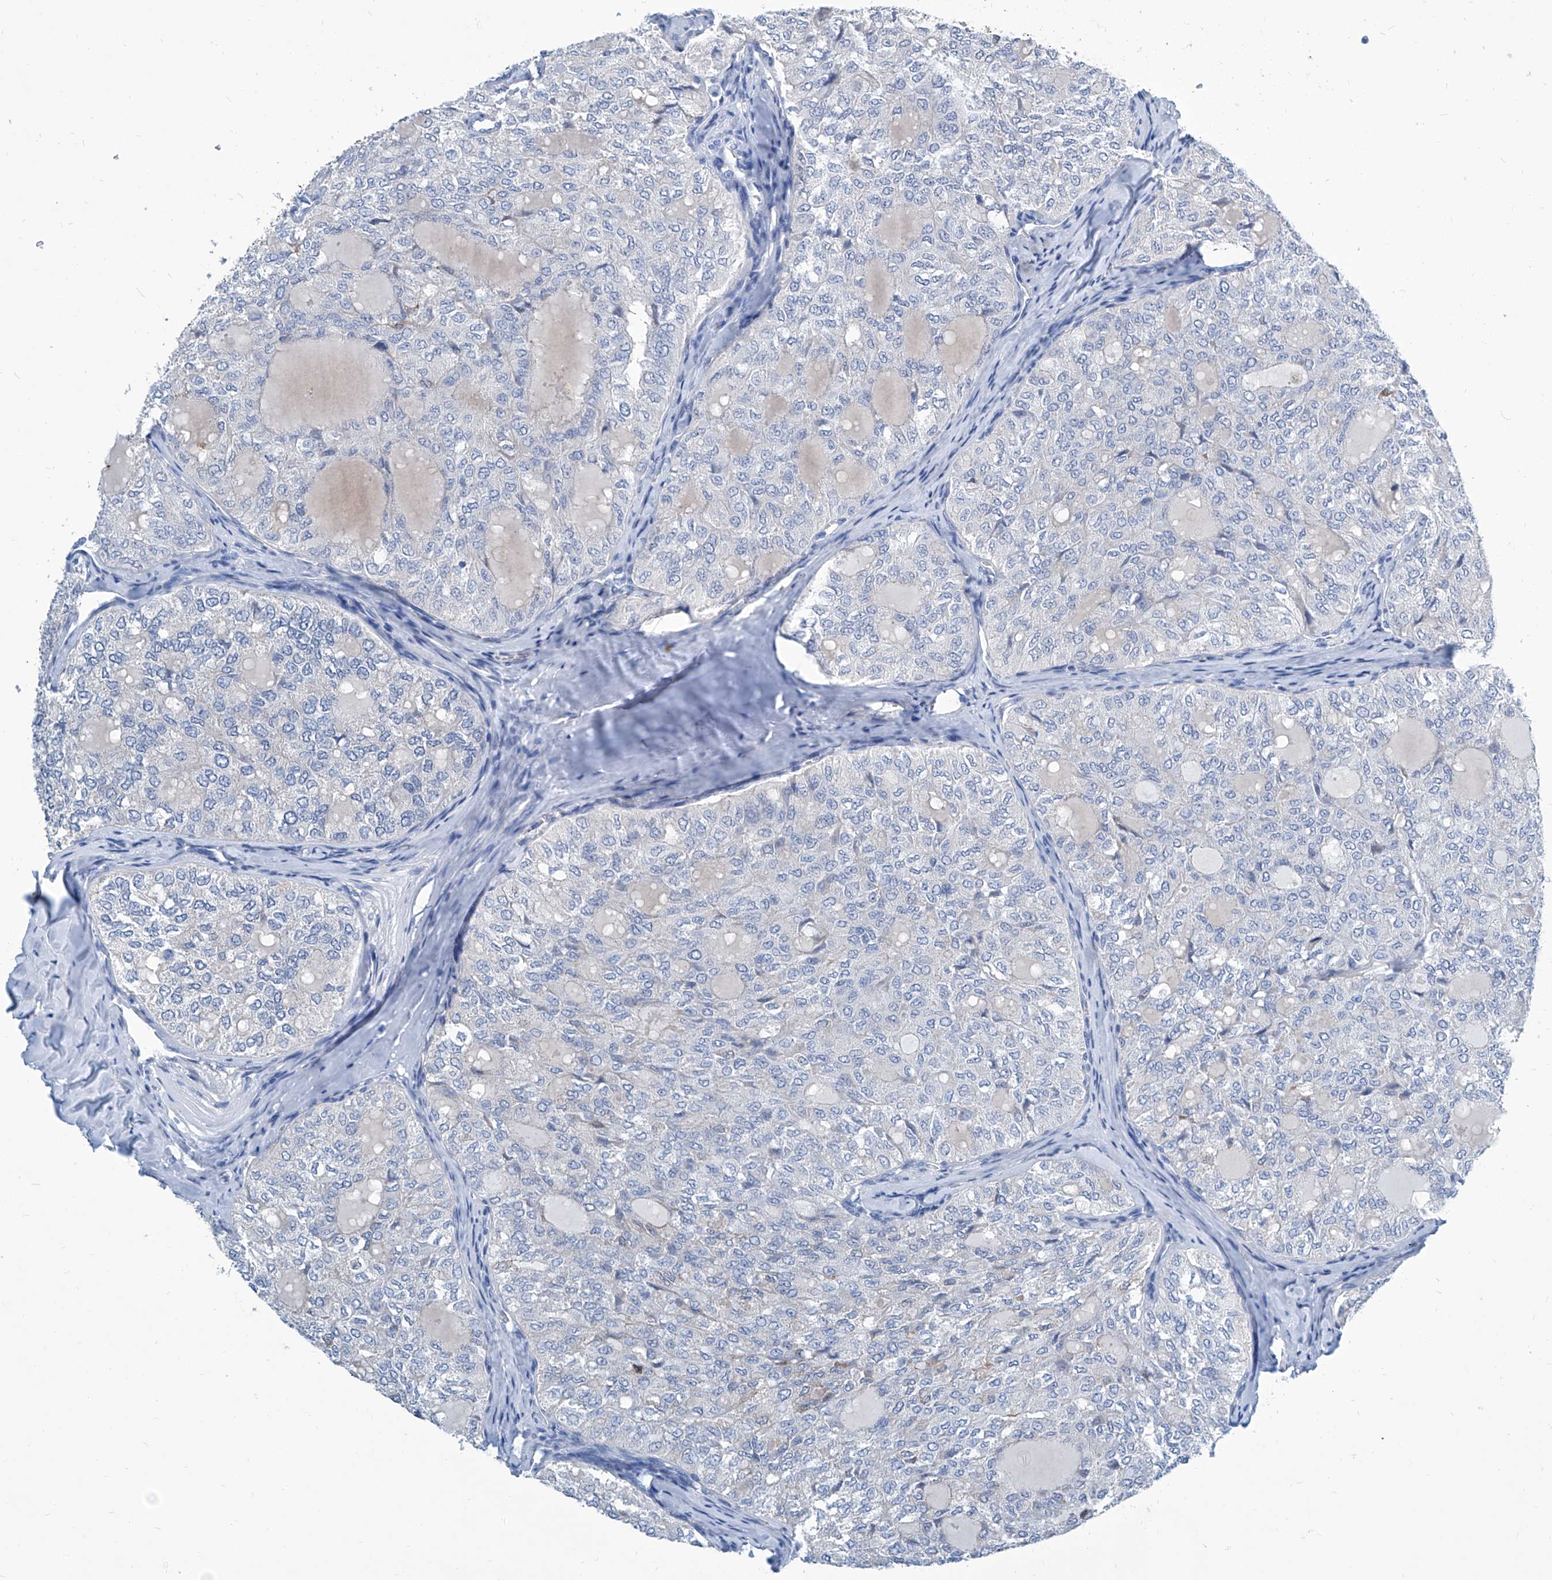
{"staining": {"intensity": "negative", "quantity": "none", "location": "none"}, "tissue": "thyroid cancer", "cell_type": "Tumor cells", "image_type": "cancer", "snomed": [{"axis": "morphology", "description": "Follicular adenoma carcinoma, NOS"}, {"axis": "topography", "description": "Thyroid gland"}], "caption": "Follicular adenoma carcinoma (thyroid) was stained to show a protein in brown. There is no significant staining in tumor cells.", "gene": "ZNF519", "patient": {"sex": "male", "age": 75}}